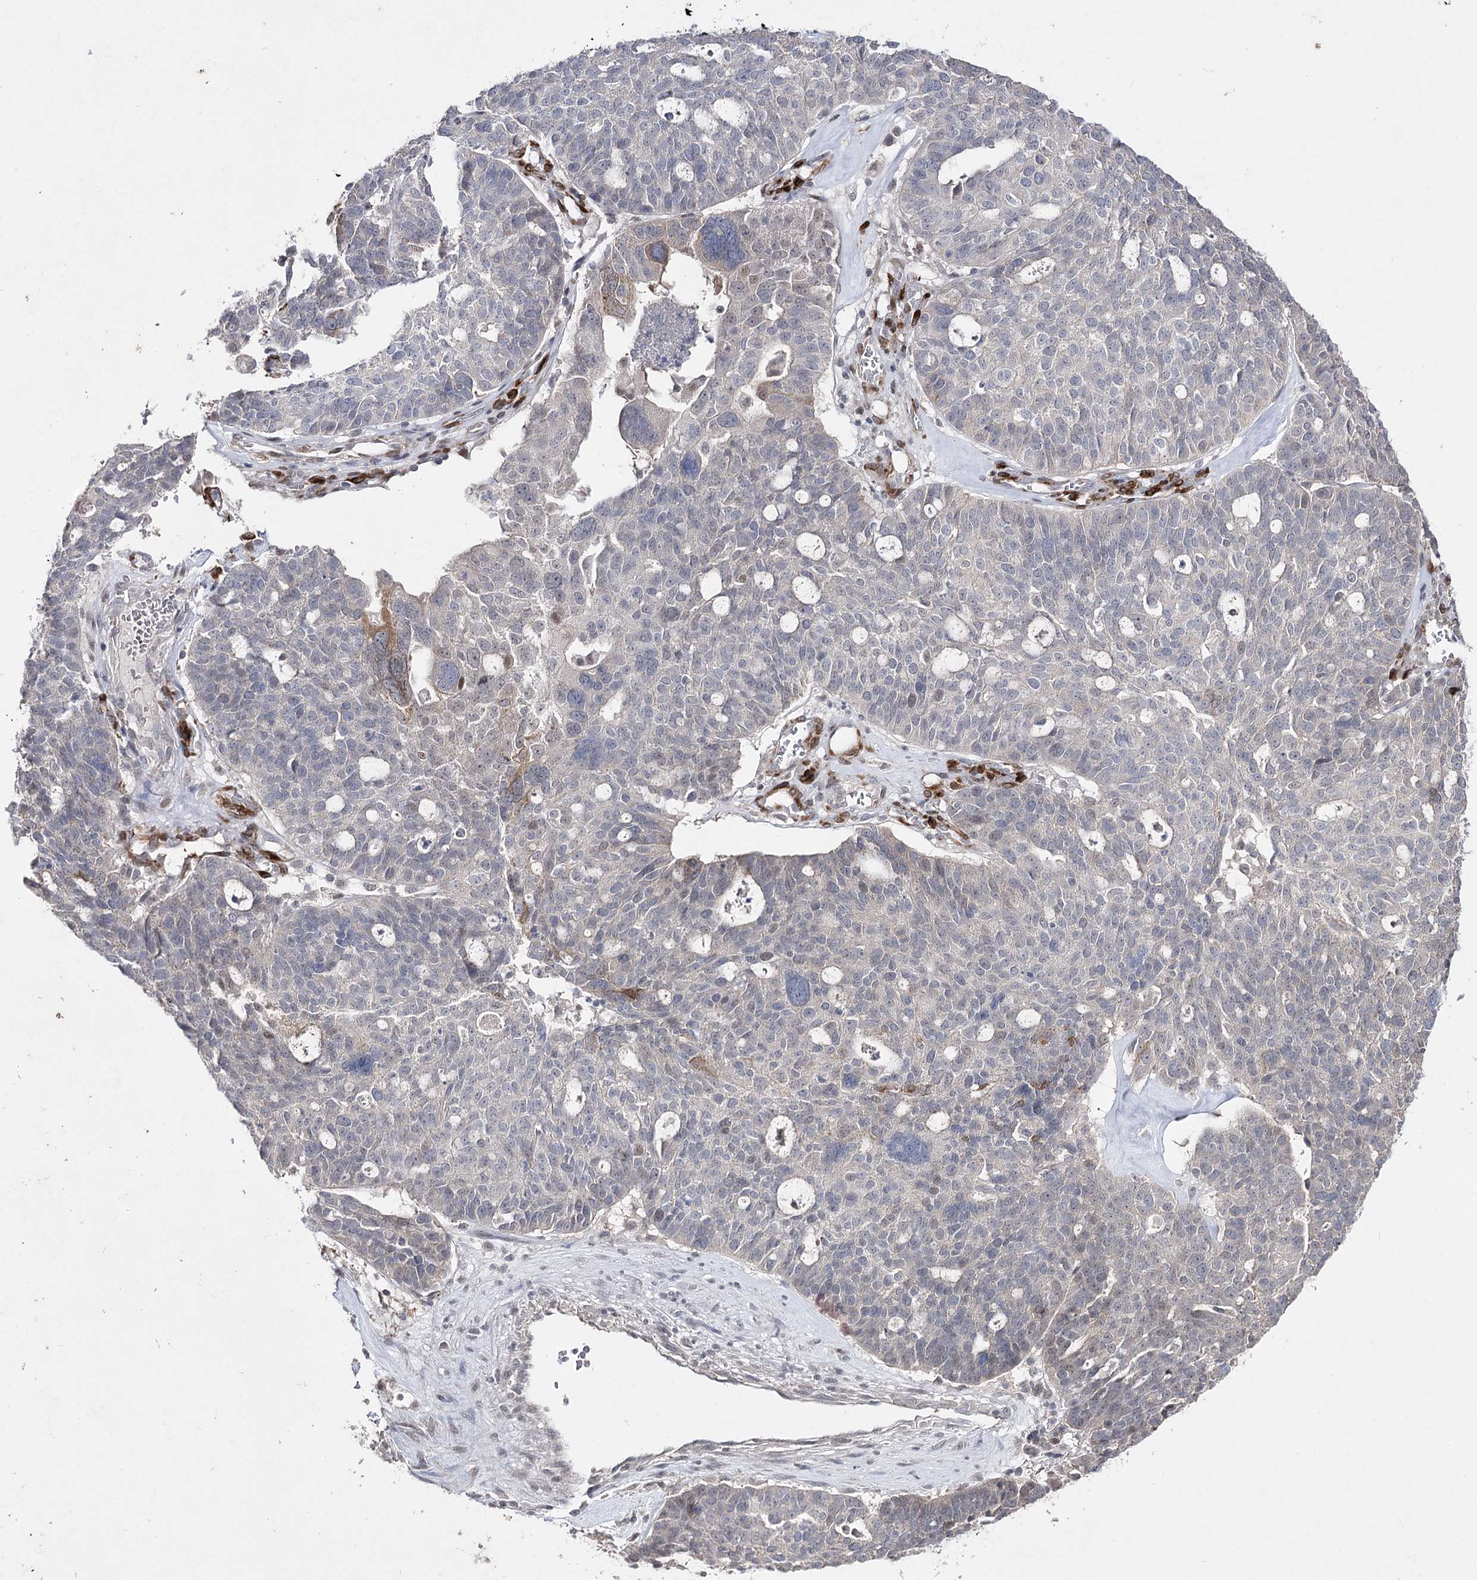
{"staining": {"intensity": "negative", "quantity": "none", "location": "none"}, "tissue": "ovarian cancer", "cell_type": "Tumor cells", "image_type": "cancer", "snomed": [{"axis": "morphology", "description": "Cystadenocarcinoma, serous, NOS"}, {"axis": "topography", "description": "Ovary"}], "caption": "This is an immunohistochemistry image of ovarian serous cystadenocarcinoma. There is no positivity in tumor cells.", "gene": "HSD11B2", "patient": {"sex": "female", "age": 59}}